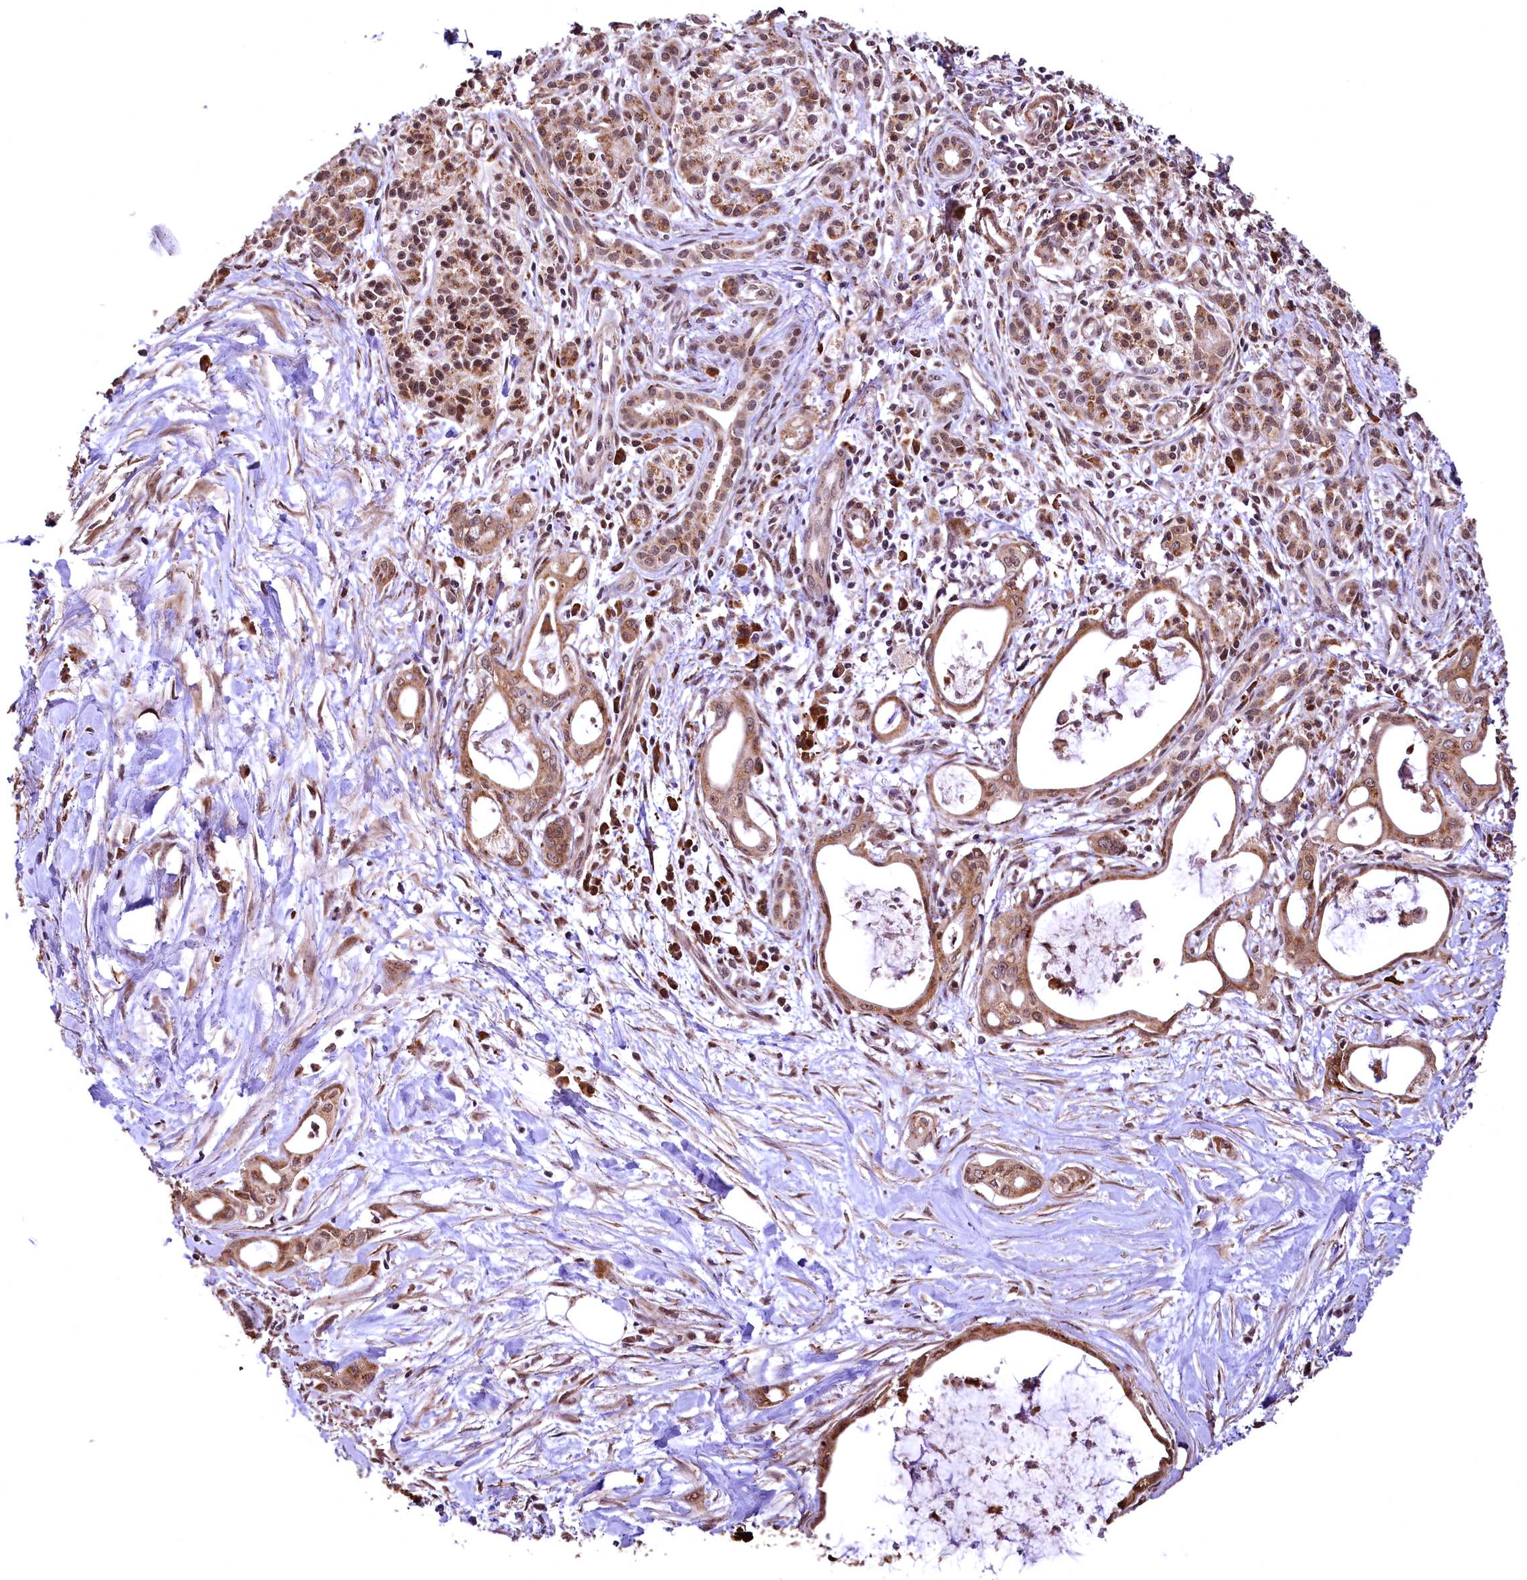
{"staining": {"intensity": "moderate", "quantity": ">75%", "location": "cytoplasmic/membranous,nuclear"}, "tissue": "pancreatic cancer", "cell_type": "Tumor cells", "image_type": "cancer", "snomed": [{"axis": "morphology", "description": "Adenocarcinoma, NOS"}, {"axis": "topography", "description": "Pancreas"}], "caption": "Protein staining of pancreatic cancer (adenocarcinoma) tissue displays moderate cytoplasmic/membranous and nuclear expression in about >75% of tumor cells.", "gene": "PDS5B", "patient": {"sex": "male", "age": 72}}